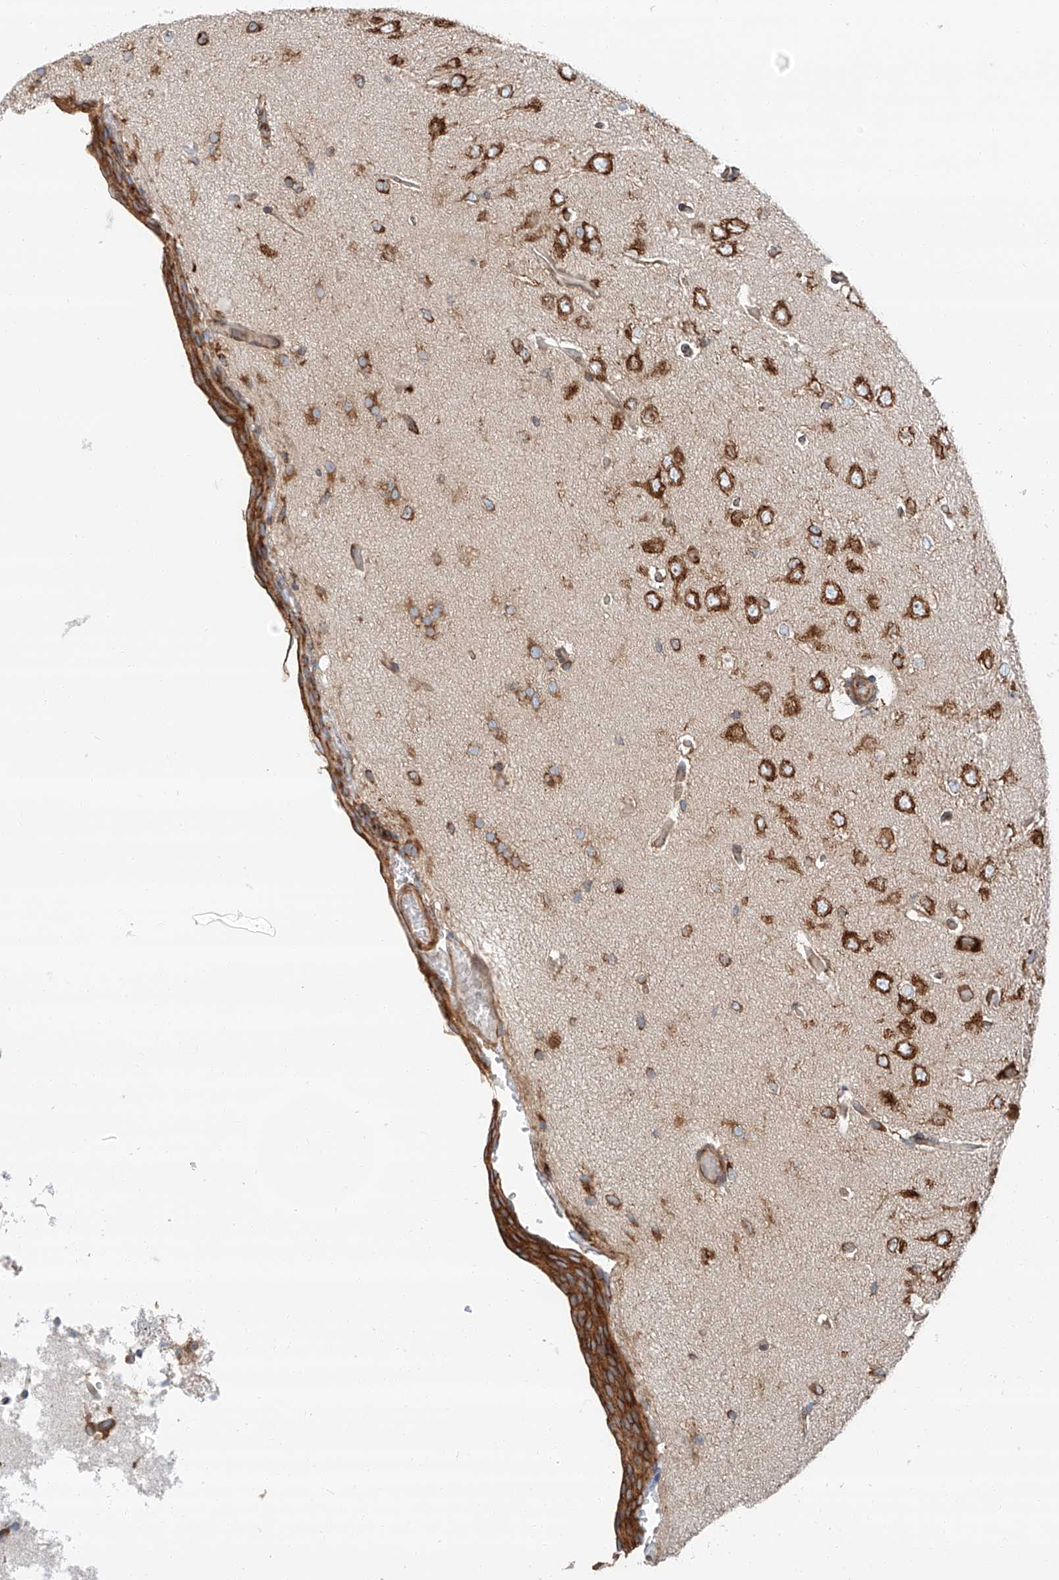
{"staining": {"intensity": "moderate", "quantity": ">75%", "location": "cytoplasmic/membranous"}, "tissue": "glioma", "cell_type": "Tumor cells", "image_type": "cancer", "snomed": [{"axis": "morphology", "description": "Glioma, malignant, High grade"}, {"axis": "topography", "description": "Brain"}], "caption": "Human malignant high-grade glioma stained with a brown dye reveals moderate cytoplasmic/membranous positive staining in about >75% of tumor cells.", "gene": "ZC3H15", "patient": {"sex": "female", "age": 59}}